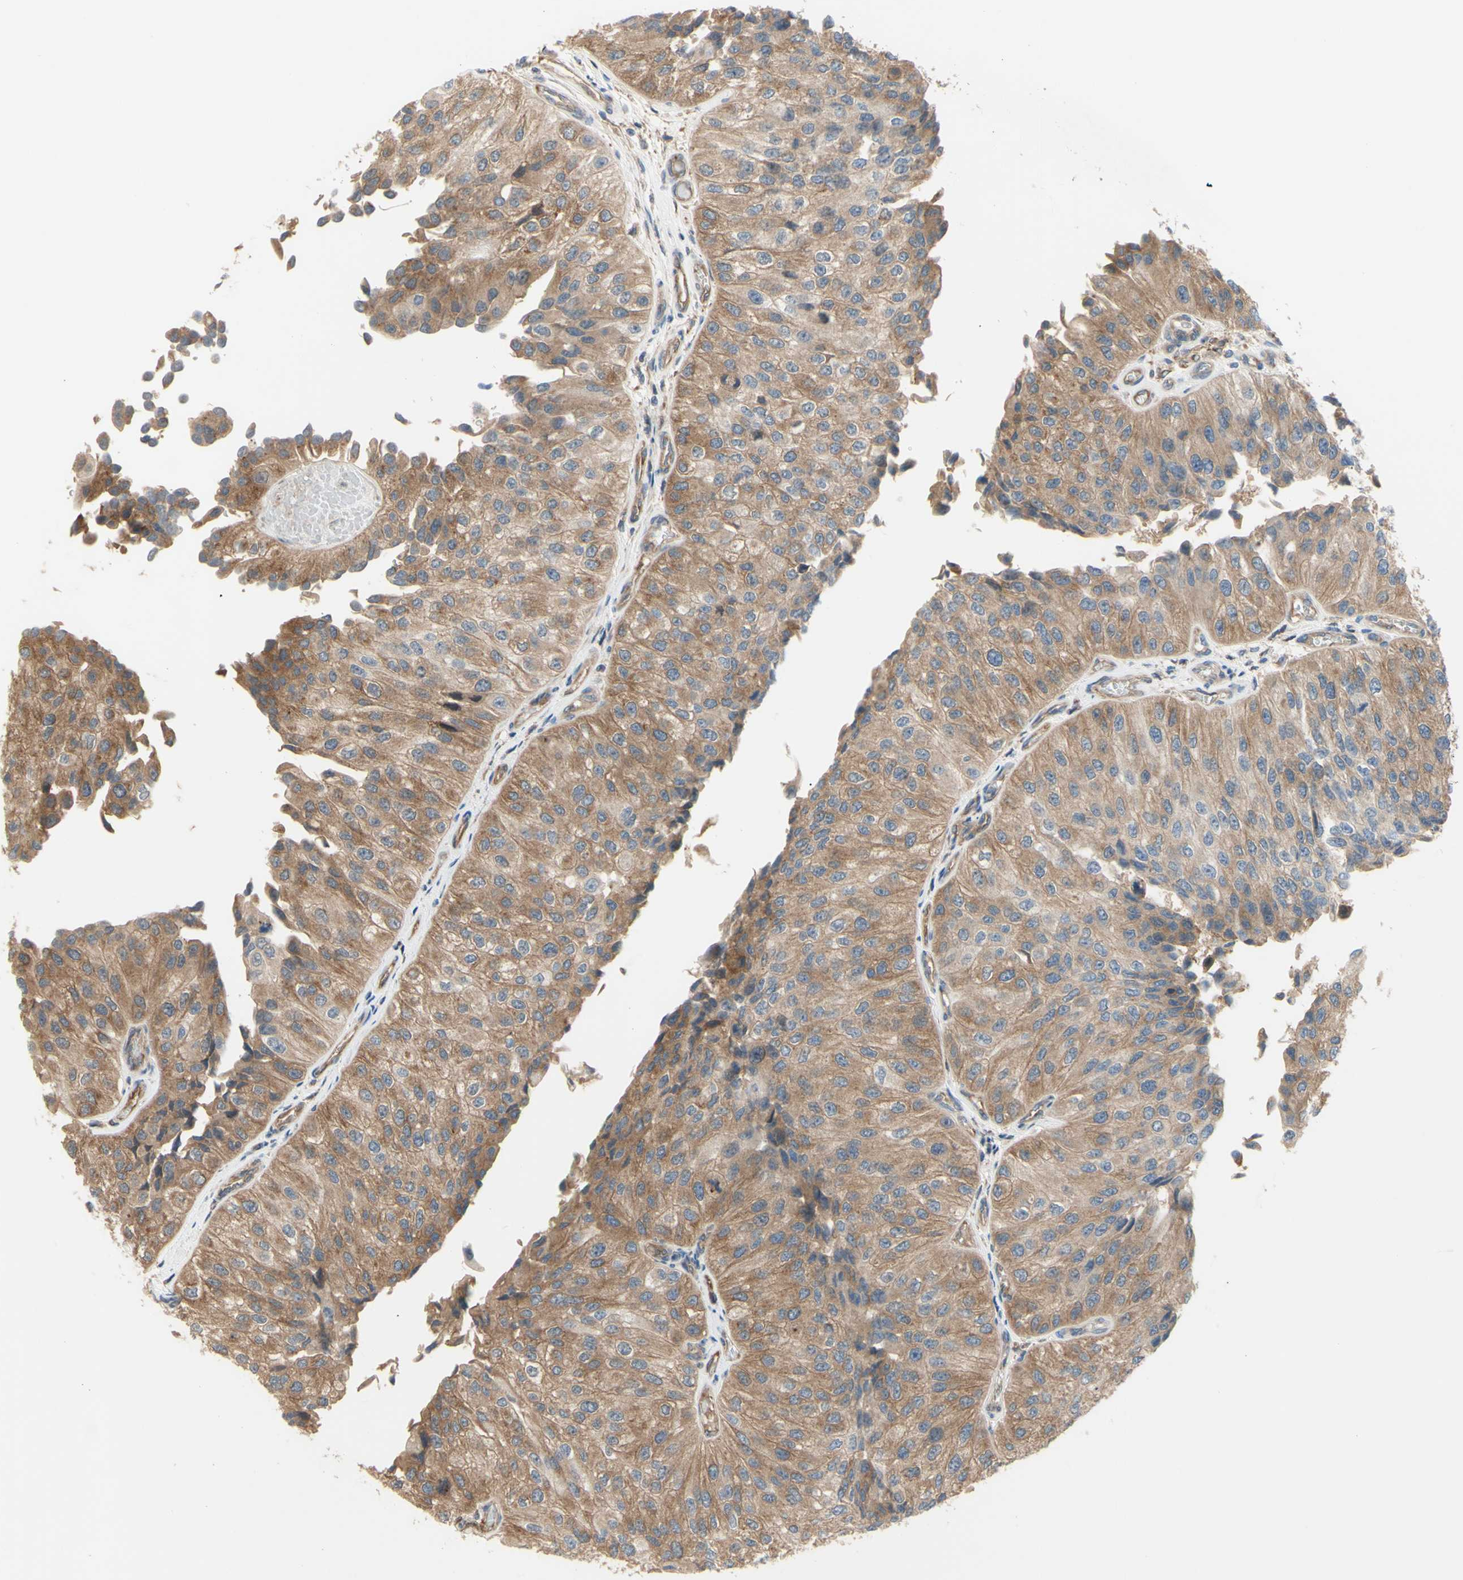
{"staining": {"intensity": "moderate", "quantity": ">75%", "location": "cytoplasmic/membranous"}, "tissue": "urothelial cancer", "cell_type": "Tumor cells", "image_type": "cancer", "snomed": [{"axis": "morphology", "description": "Urothelial carcinoma, High grade"}, {"axis": "topography", "description": "Kidney"}, {"axis": "topography", "description": "Urinary bladder"}], "caption": "Immunohistochemistry (IHC) histopathology image of urothelial cancer stained for a protein (brown), which shows medium levels of moderate cytoplasmic/membranous staining in about >75% of tumor cells.", "gene": "DYNLRB1", "patient": {"sex": "male", "age": 77}}